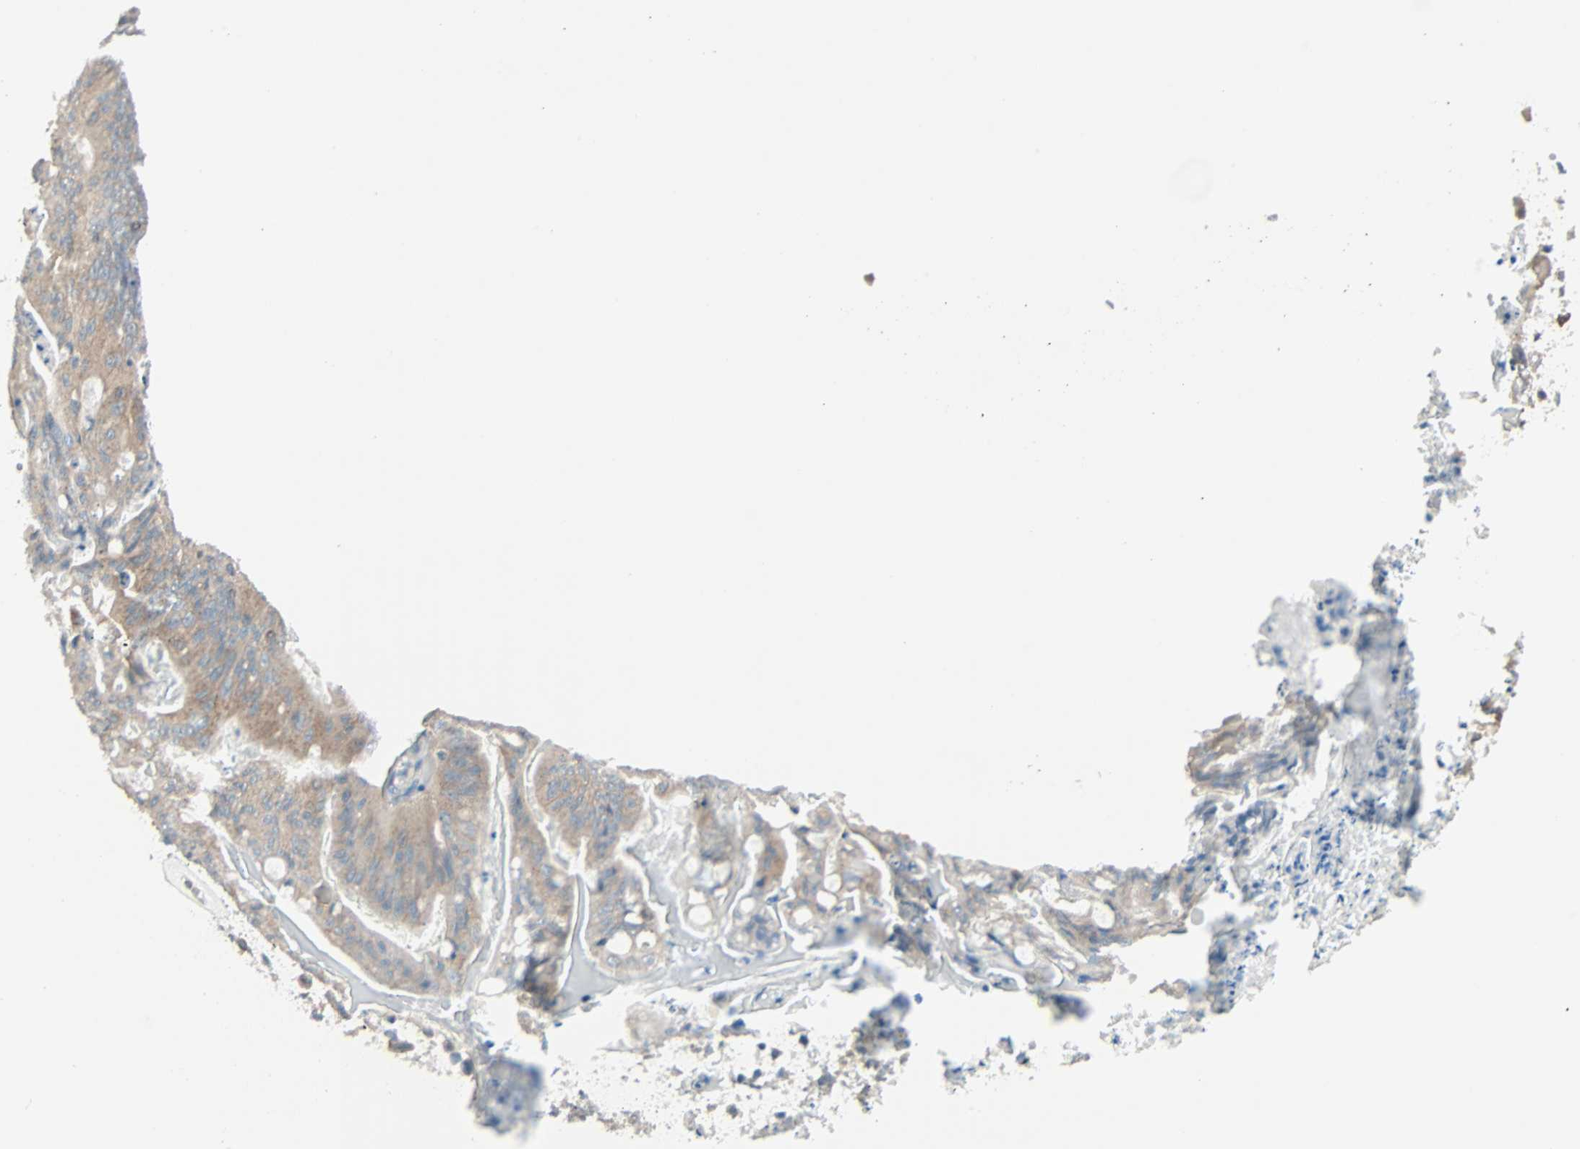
{"staining": {"intensity": "moderate", "quantity": ">75%", "location": "cytoplasmic/membranous"}, "tissue": "ovarian cancer", "cell_type": "Tumor cells", "image_type": "cancer", "snomed": [{"axis": "morphology", "description": "Cystadenocarcinoma, mucinous, NOS"}, {"axis": "topography", "description": "Ovary"}], "caption": "Ovarian mucinous cystadenocarcinoma was stained to show a protein in brown. There is medium levels of moderate cytoplasmic/membranous staining in approximately >75% of tumor cells. The protein is shown in brown color, while the nuclei are stained blue.", "gene": "SMIM8", "patient": {"sex": "female", "age": 37}}